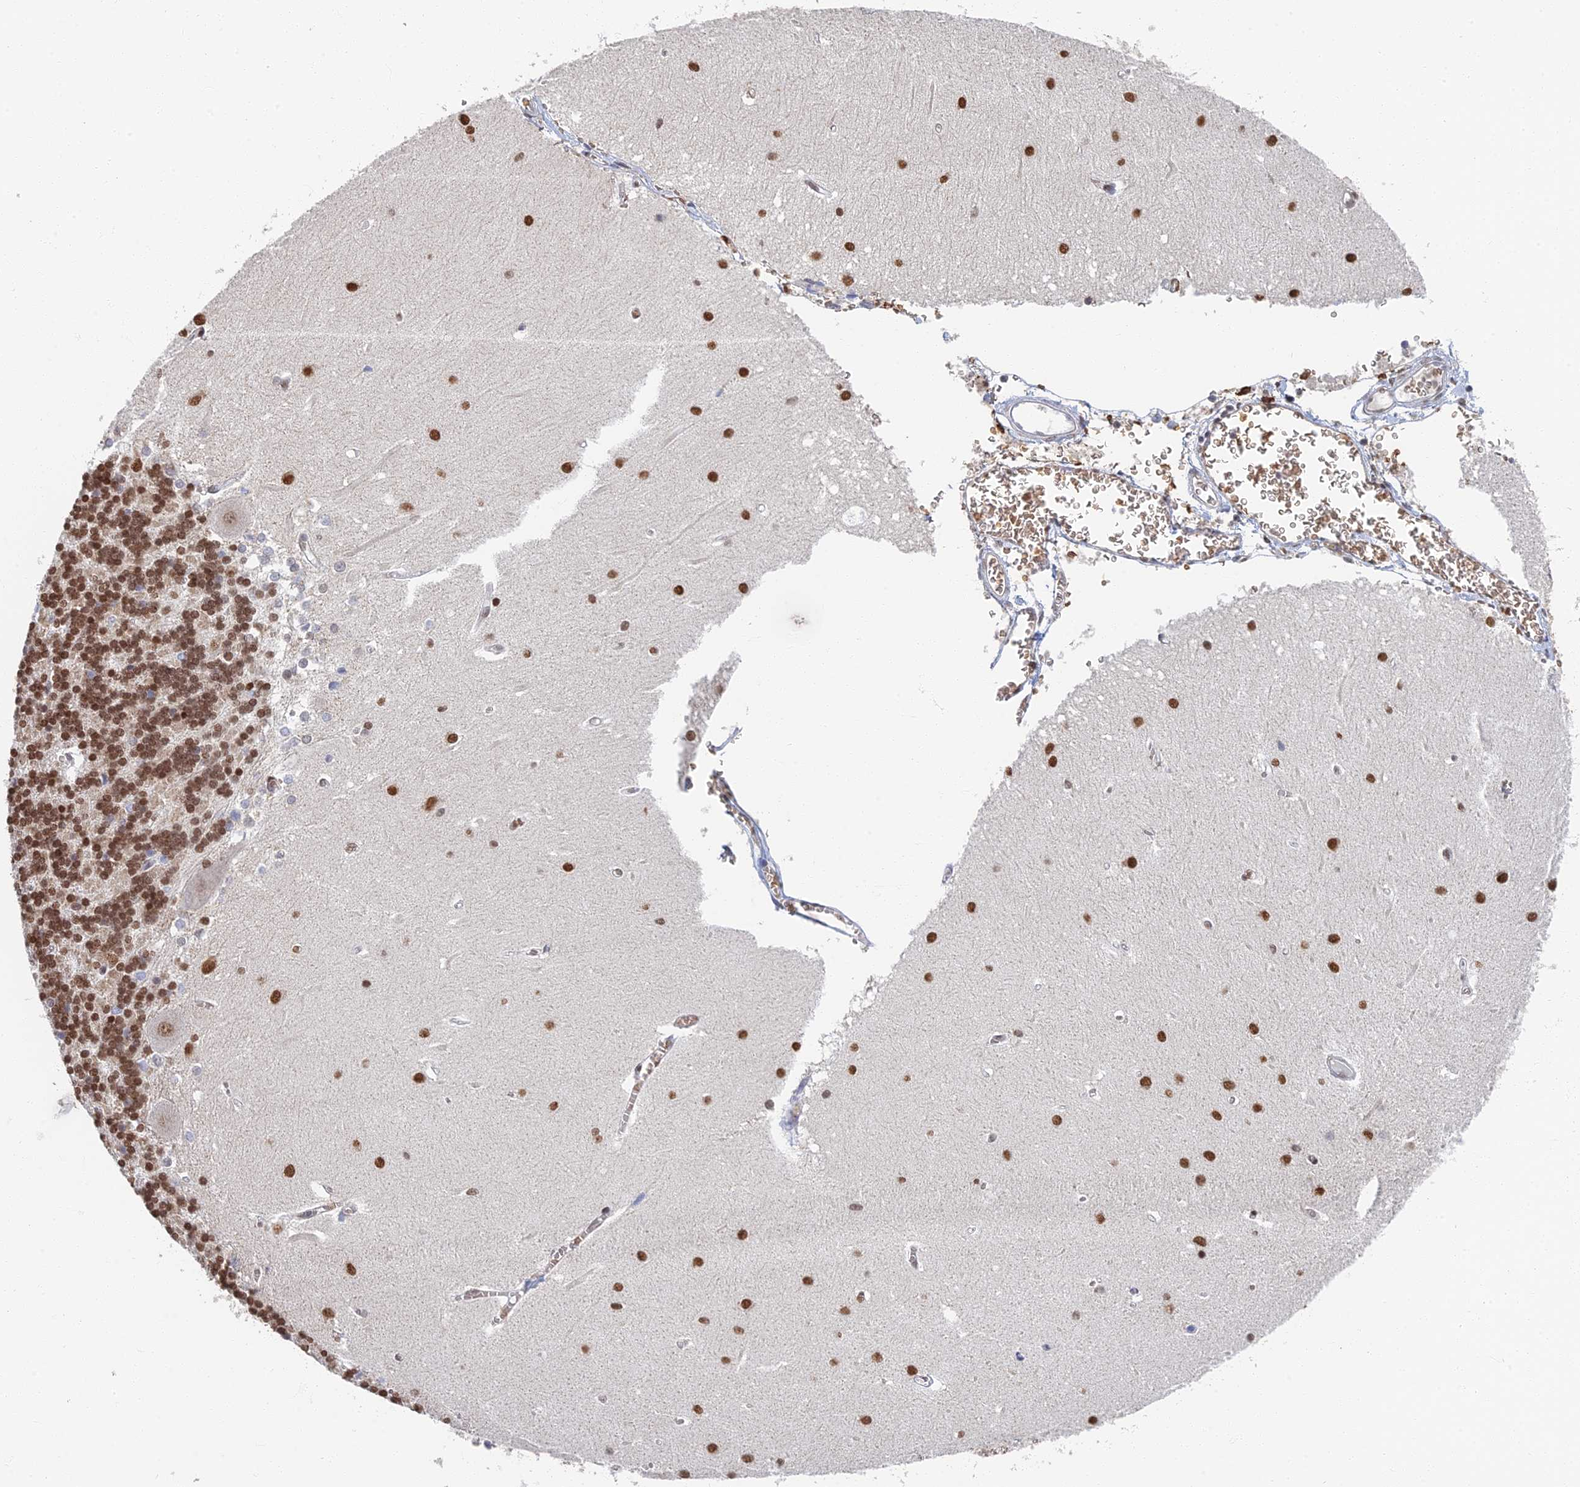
{"staining": {"intensity": "moderate", "quantity": "25%-75%", "location": "cytoplasmic/membranous,nuclear"}, "tissue": "cerebellum", "cell_type": "Cells in granular layer", "image_type": "normal", "snomed": [{"axis": "morphology", "description": "Normal tissue, NOS"}, {"axis": "topography", "description": "Cerebellum"}], "caption": "Immunohistochemistry (IHC) photomicrograph of unremarkable cerebellum: cerebellum stained using IHC shows medium levels of moderate protein expression localized specifically in the cytoplasmic/membranous,nuclear of cells in granular layer, appearing as a cytoplasmic/membranous,nuclear brown color.", "gene": "GPATCH1", "patient": {"sex": "male", "age": 37}}